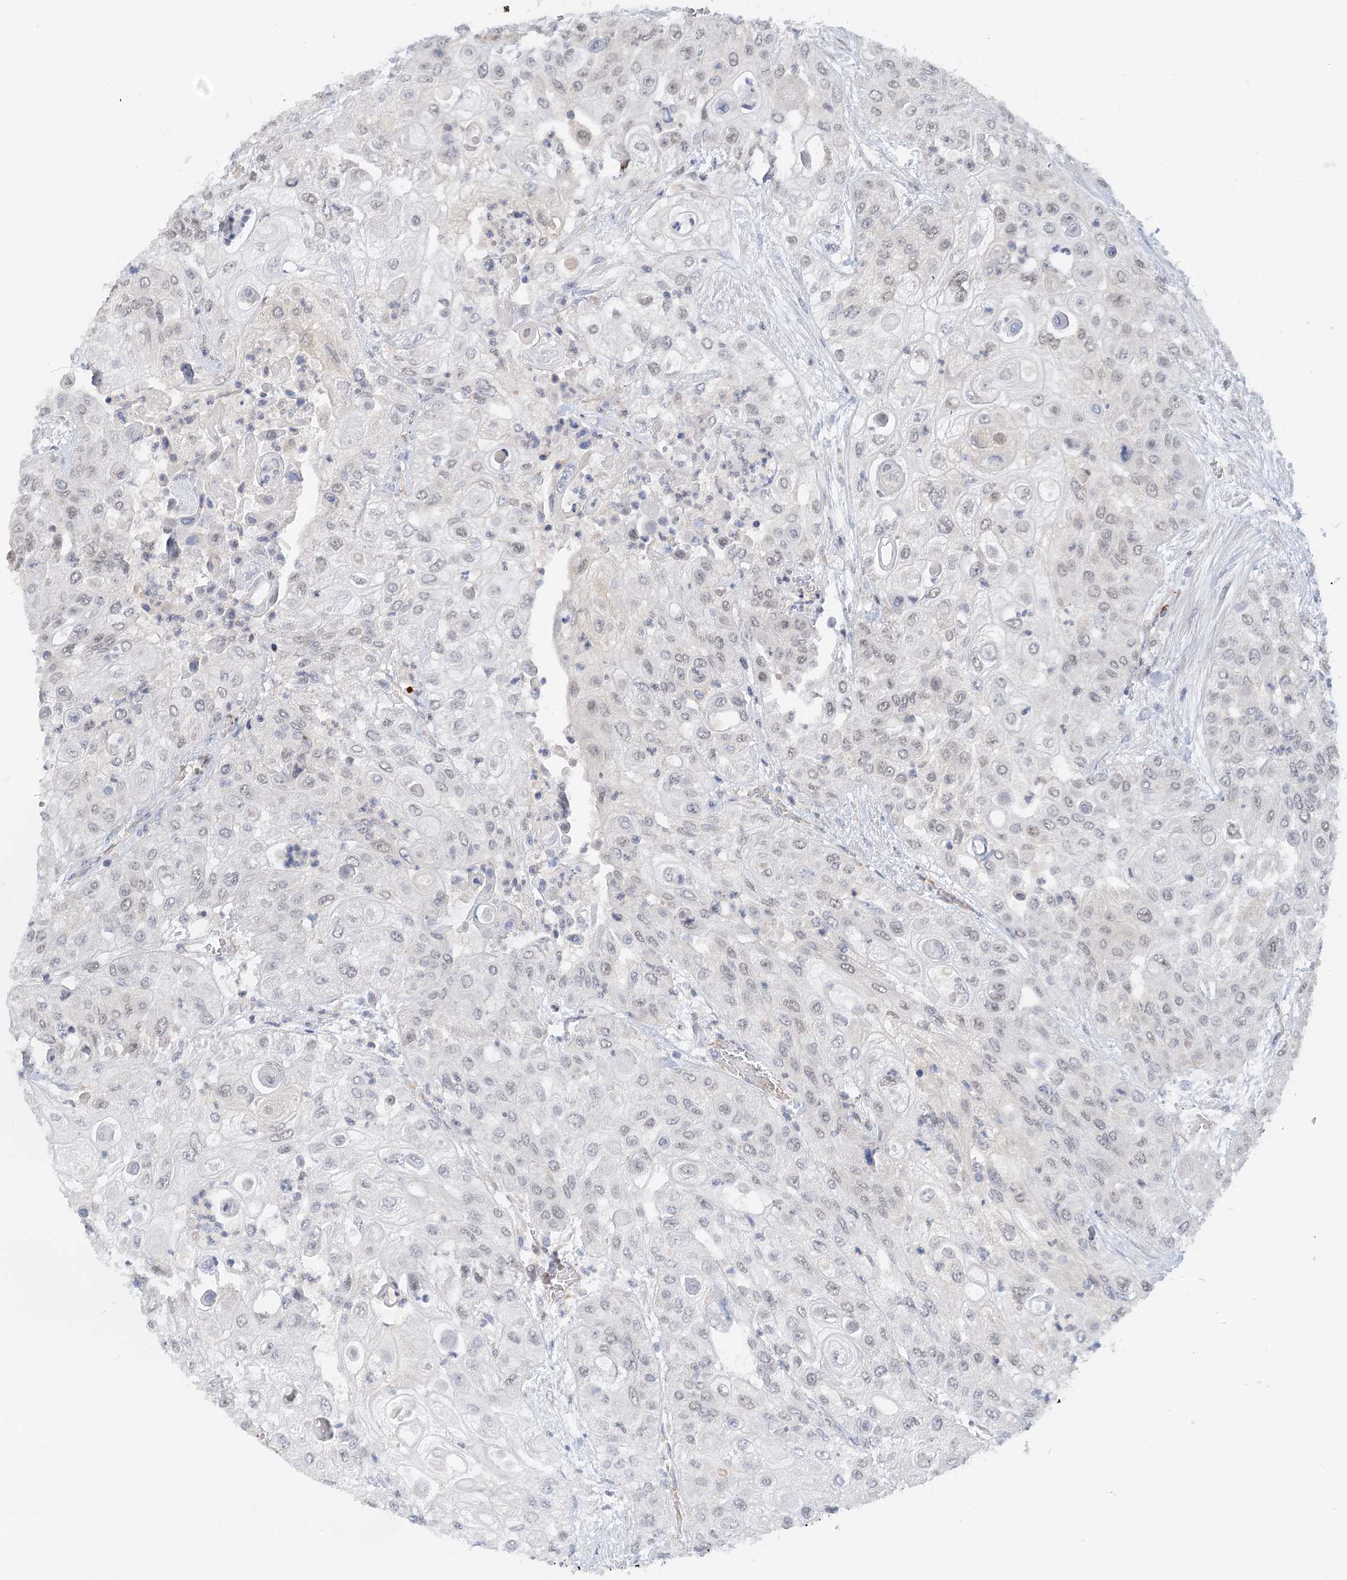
{"staining": {"intensity": "negative", "quantity": "none", "location": "none"}, "tissue": "urothelial cancer", "cell_type": "Tumor cells", "image_type": "cancer", "snomed": [{"axis": "morphology", "description": "Urothelial carcinoma, High grade"}, {"axis": "topography", "description": "Urinary bladder"}], "caption": "DAB (3,3'-diaminobenzidine) immunohistochemical staining of urothelial cancer exhibits no significant expression in tumor cells.", "gene": "NELL2", "patient": {"sex": "female", "age": 79}}